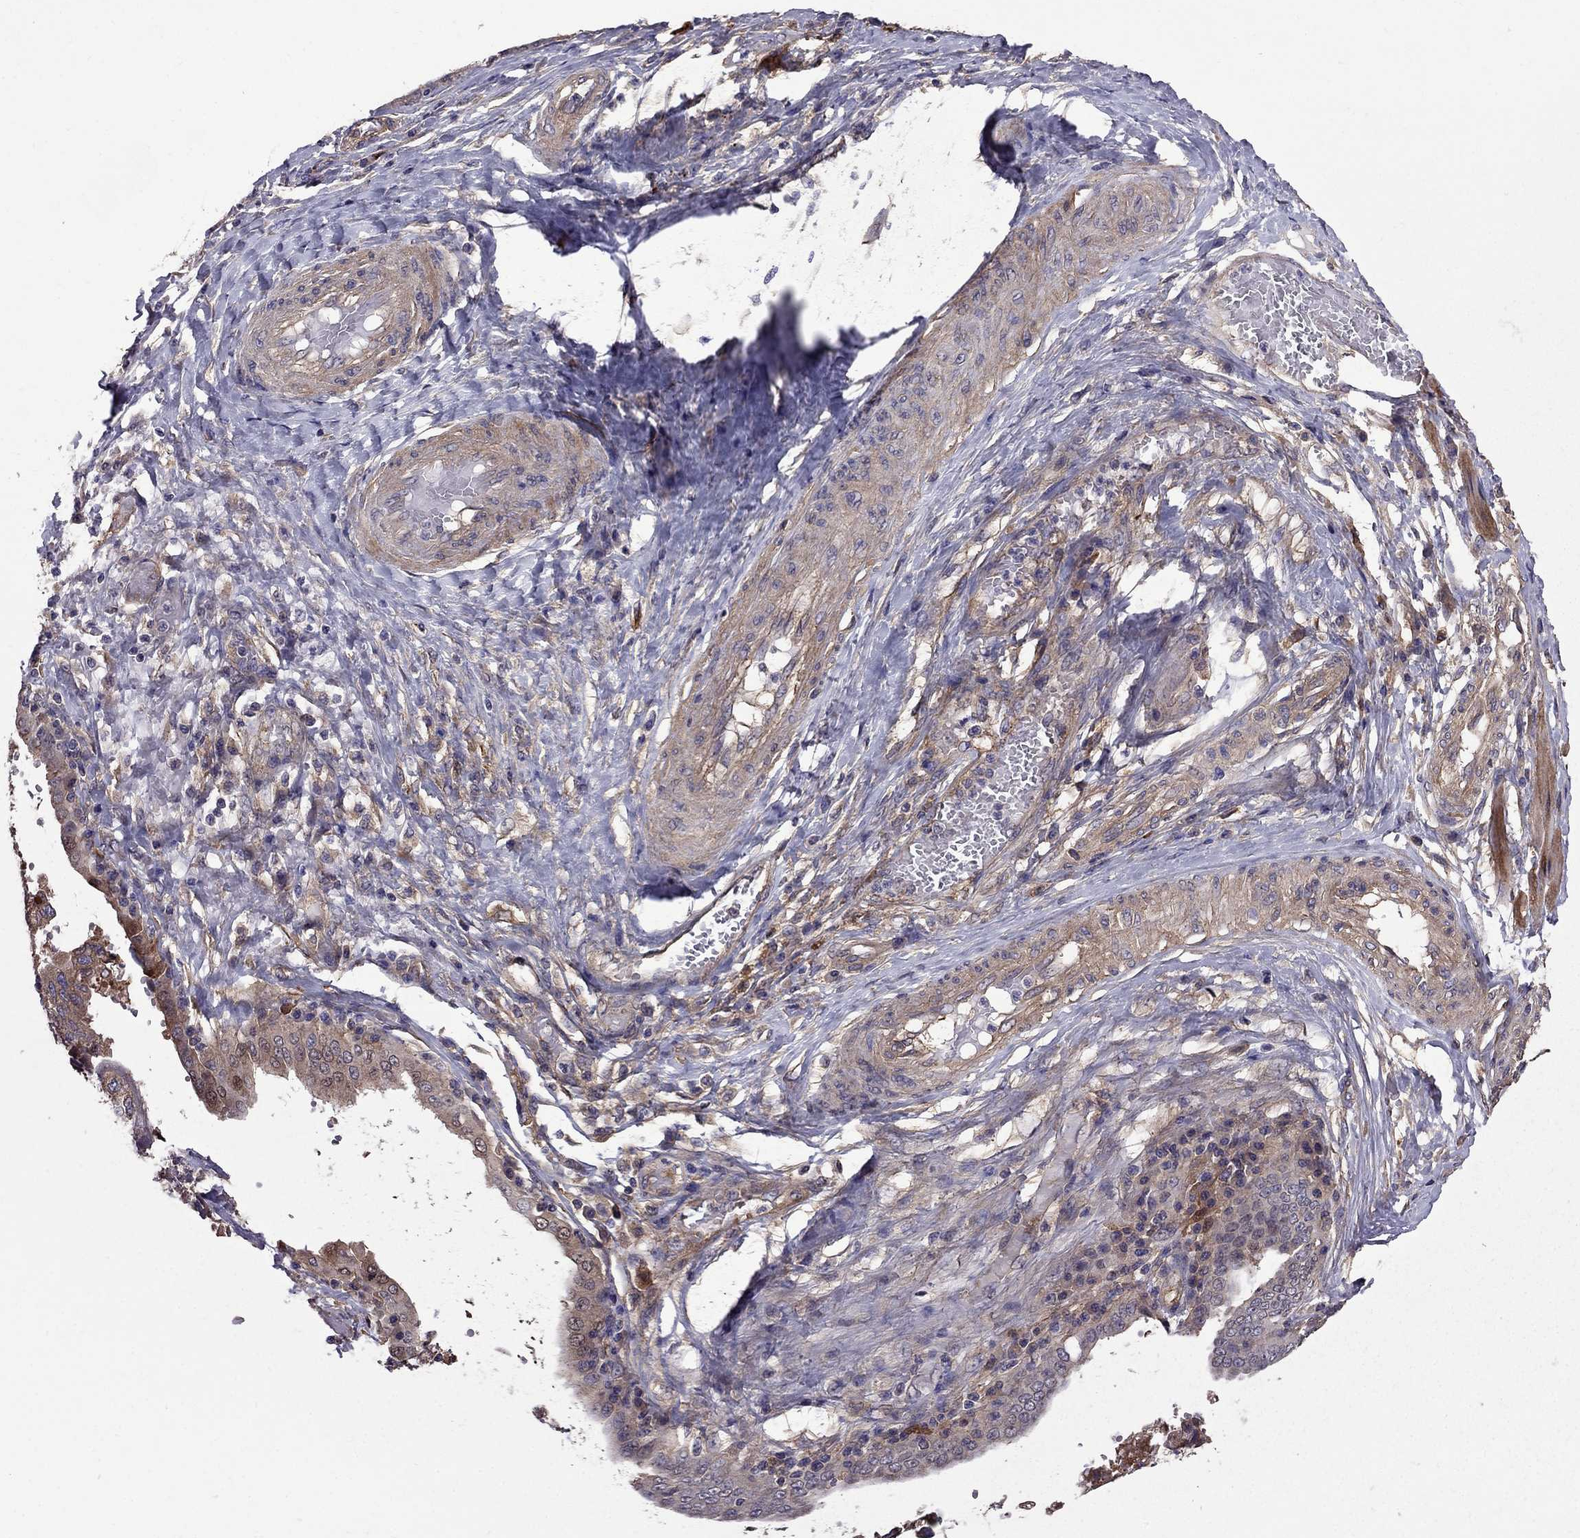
{"staining": {"intensity": "moderate", "quantity": "25%-75%", "location": "cytoplasmic/membranous"}, "tissue": "ovarian cancer", "cell_type": "Tumor cells", "image_type": "cancer", "snomed": [{"axis": "morphology", "description": "Cystadenocarcinoma, serous, NOS"}, {"axis": "topography", "description": "Ovary"}], "caption": "Human ovarian cancer stained with a brown dye displays moderate cytoplasmic/membranous positive staining in approximately 25%-75% of tumor cells.", "gene": "ITGB1", "patient": {"sex": "female", "age": 79}}